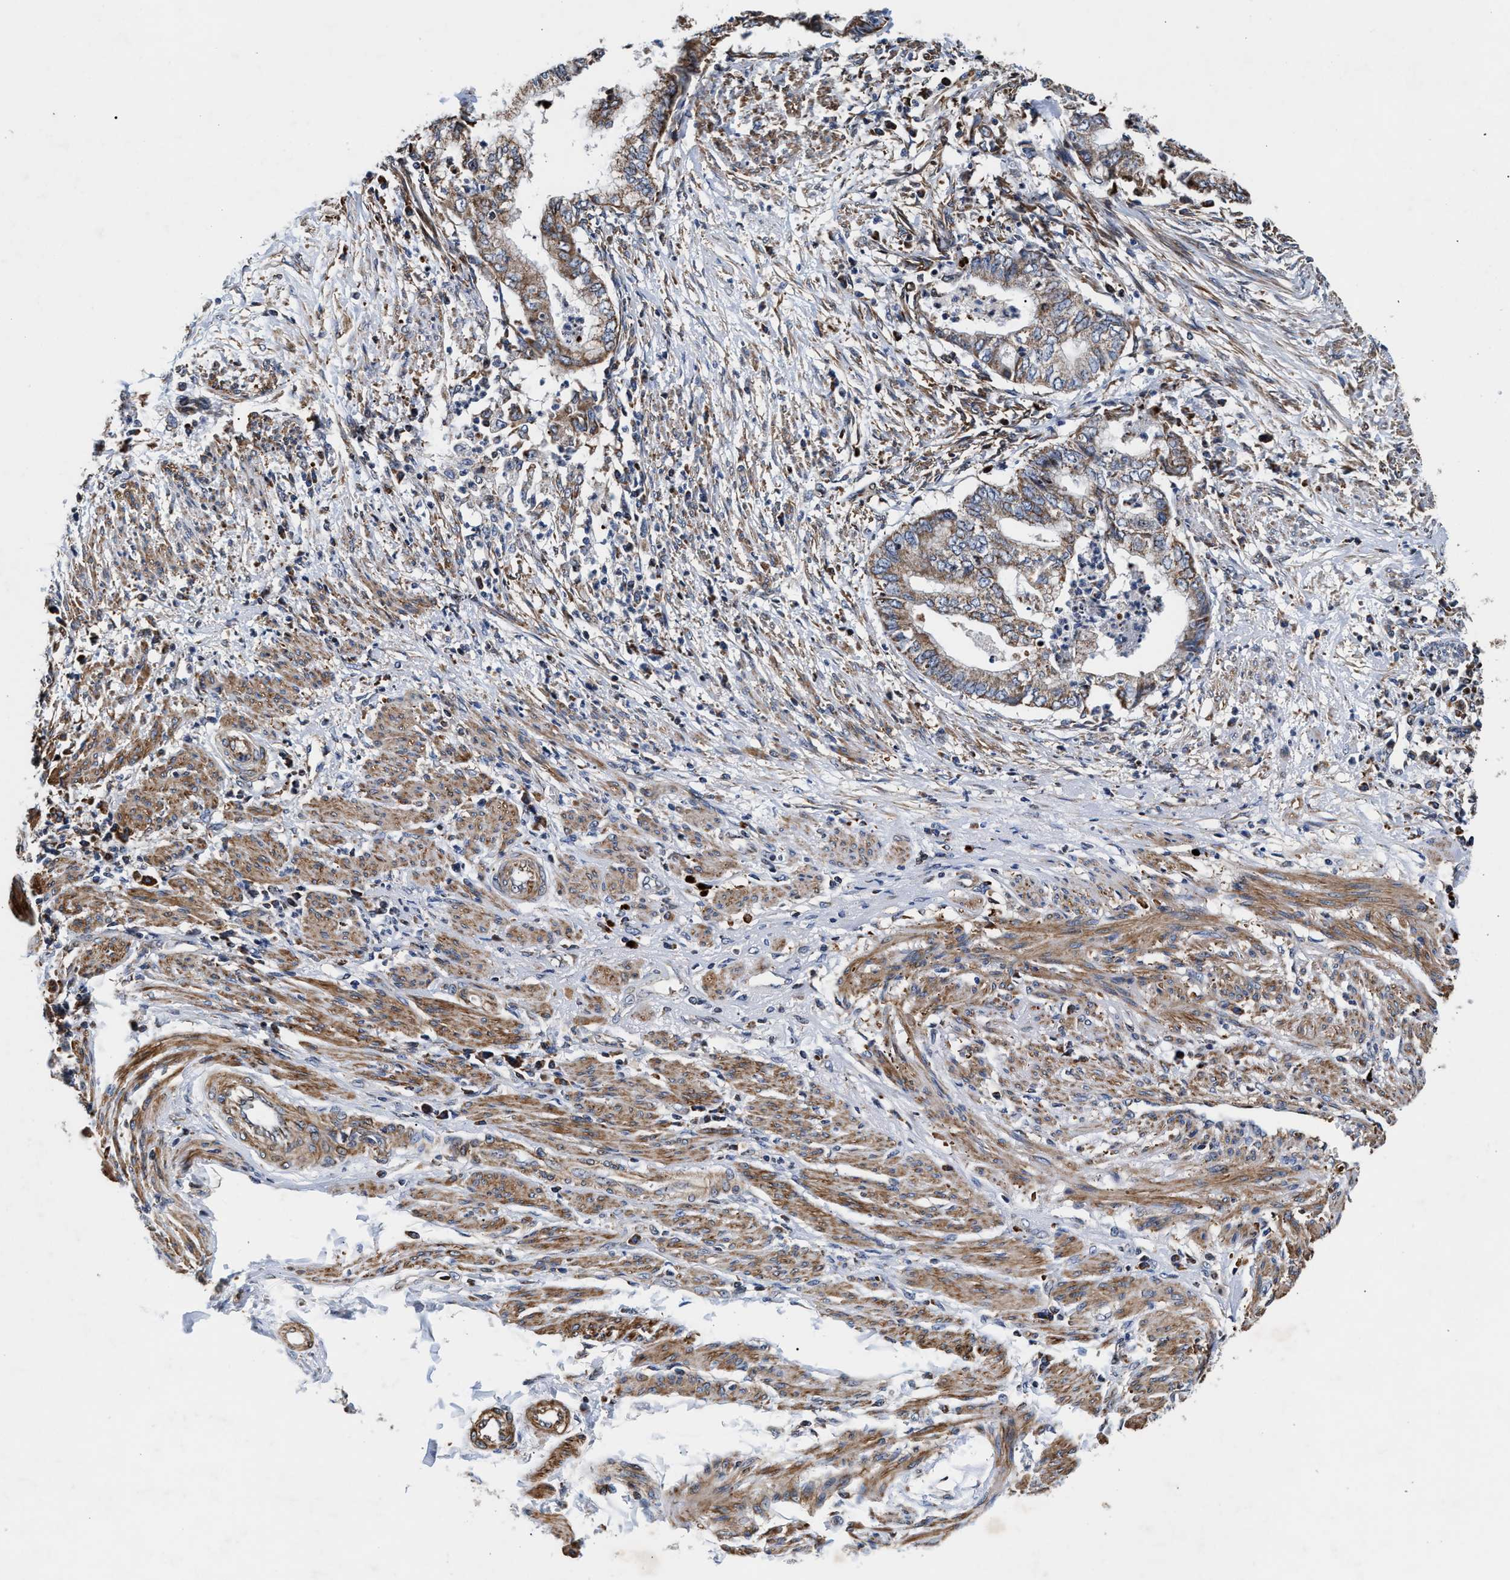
{"staining": {"intensity": "moderate", "quantity": ">75%", "location": "cytoplasmic/membranous"}, "tissue": "endometrial cancer", "cell_type": "Tumor cells", "image_type": "cancer", "snomed": [{"axis": "morphology", "description": "Necrosis, NOS"}, {"axis": "morphology", "description": "Adenocarcinoma, NOS"}, {"axis": "topography", "description": "Endometrium"}], "caption": "Moderate cytoplasmic/membranous expression is appreciated in approximately >75% of tumor cells in endometrial adenocarcinoma. The staining was performed using DAB (3,3'-diaminobenzidine) to visualize the protein expression in brown, while the nuclei were stained in blue with hematoxylin (Magnification: 20x).", "gene": "SGK1", "patient": {"sex": "female", "age": 79}}